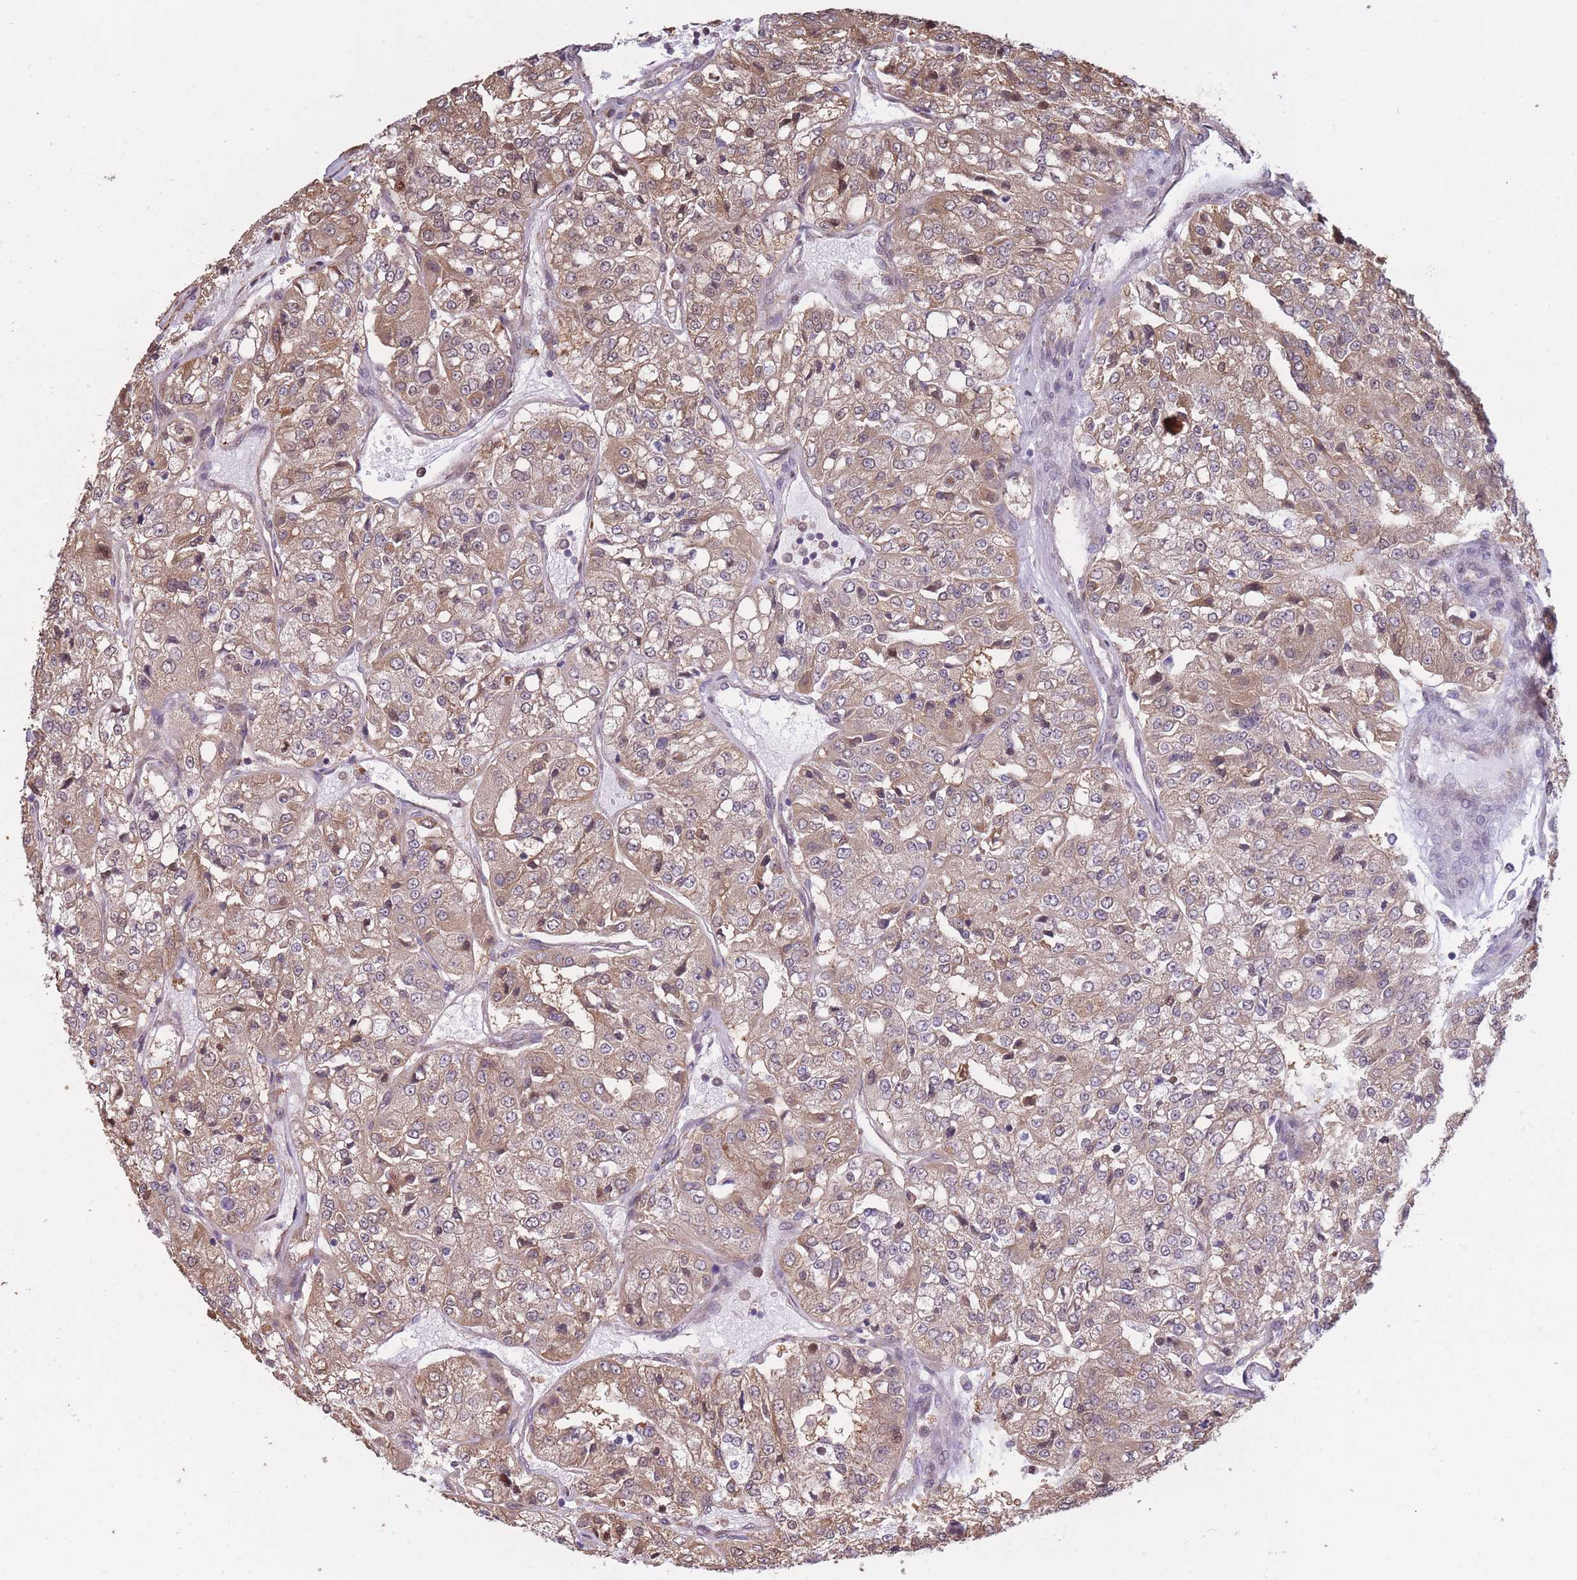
{"staining": {"intensity": "moderate", "quantity": ">75%", "location": "cytoplasmic/membranous"}, "tissue": "renal cancer", "cell_type": "Tumor cells", "image_type": "cancer", "snomed": [{"axis": "morphology", "description": "Adenocarcinoma, NOS"}, {"axis": "topography", "description": "Kidney"}], "caption": "Protein analysis of renal cancer tissue shows moderate cytoplasmic/membranous positivity in about >75% of tumor cells.", "gene": "ARL13B", "patient": {"sex": "female", "age": 63}}